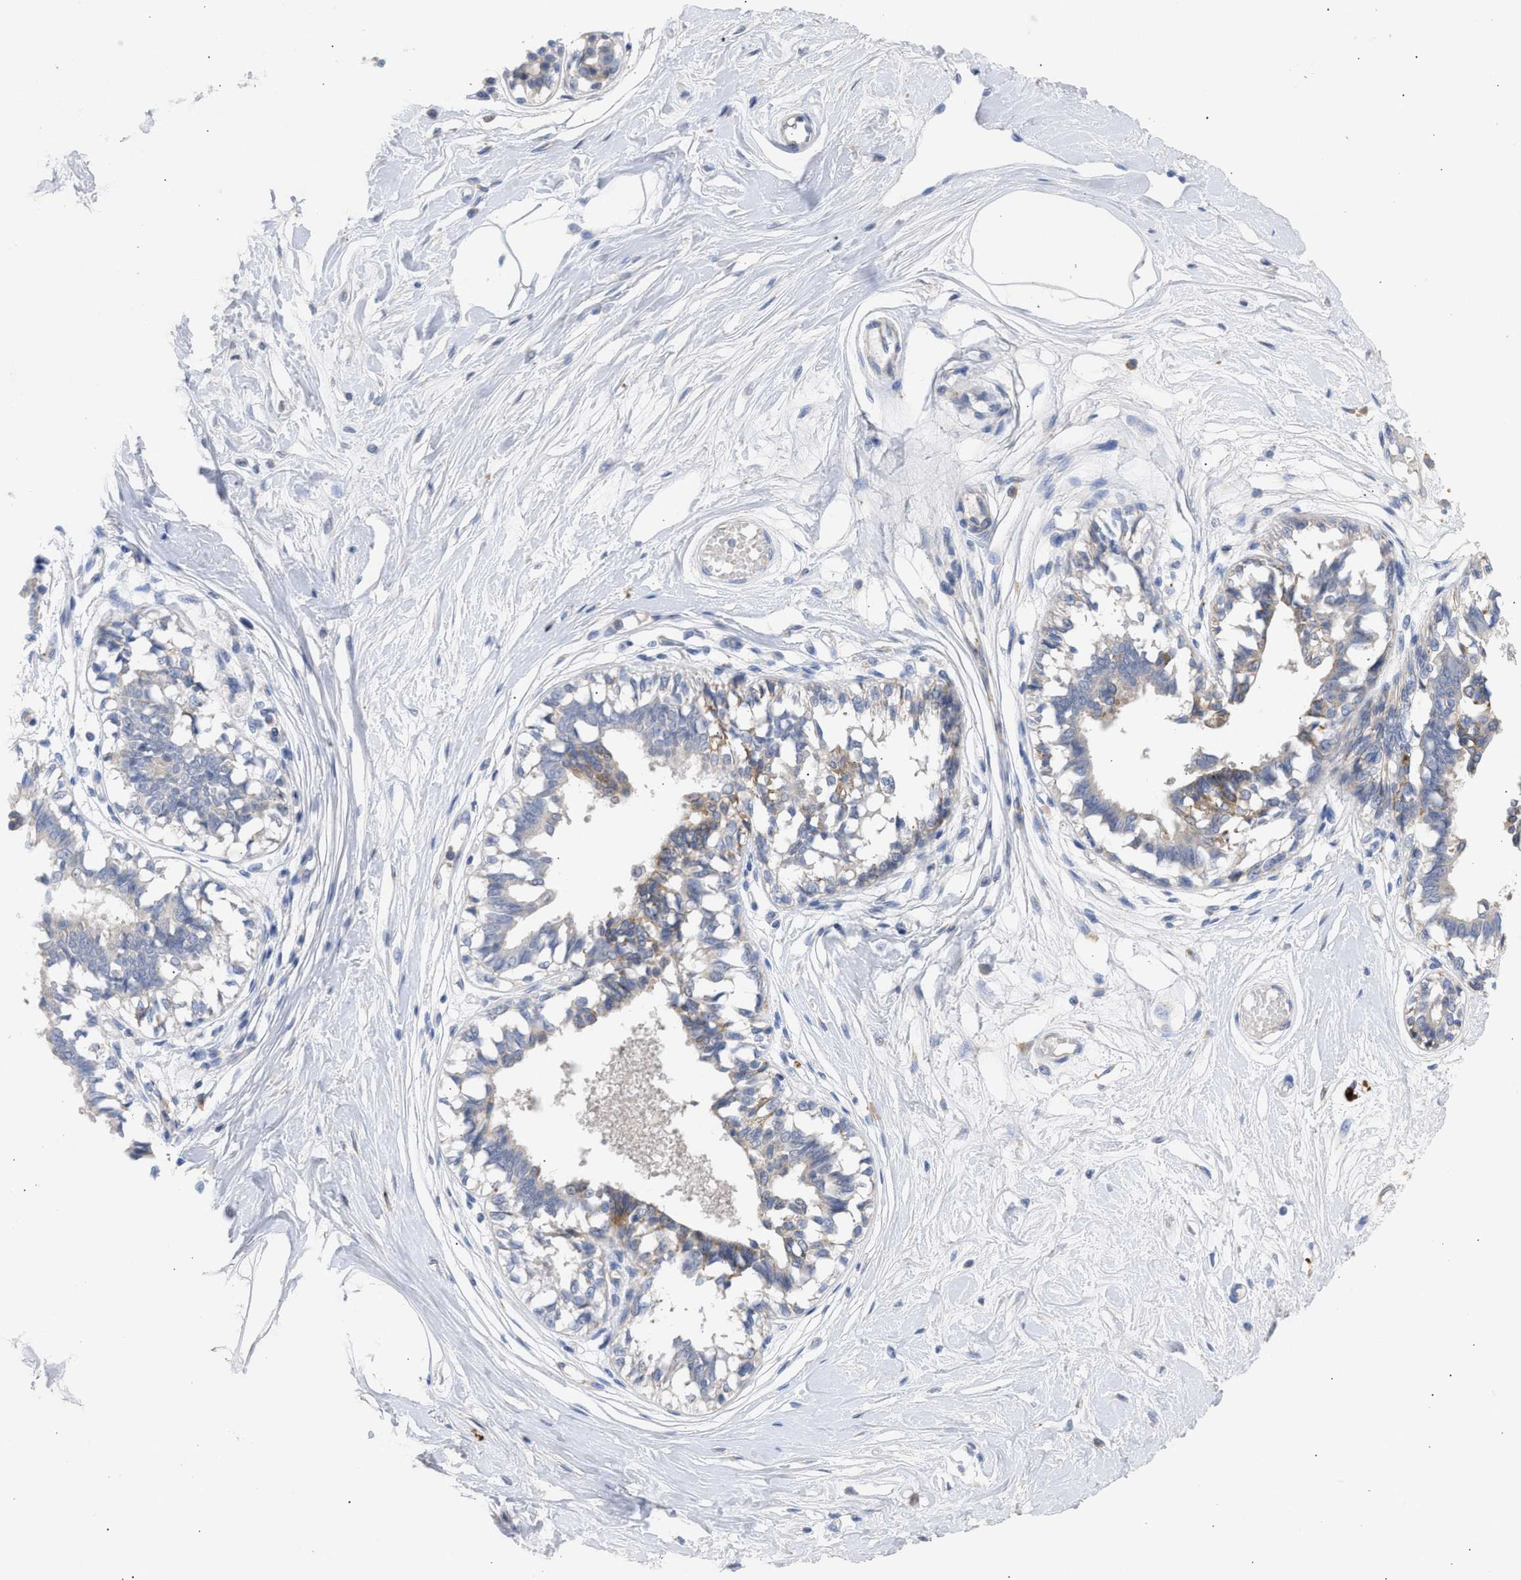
{"staining": {"intensity": "negative", "quantity": "none", "location": "none"}, "tissue": "breast", "cell_type": "Adipocytes", "image_type": "normal", "snomed": [{"axis": "morphology", "description": "Normal tissue, NOS"}, {"axis": "topography", "description": "Breast"}], "caption": "High power microscopy micrograph of an immunohistochemistry (IHC) micrograph of benign breast, revealing no significant expression in adipocytes. The staining is performed using DAB brown chromogen with nuclei counter-stained in using hematoxylin.", "gene": "SELENOM", "patient": {"sex": "female", "age": 45}}